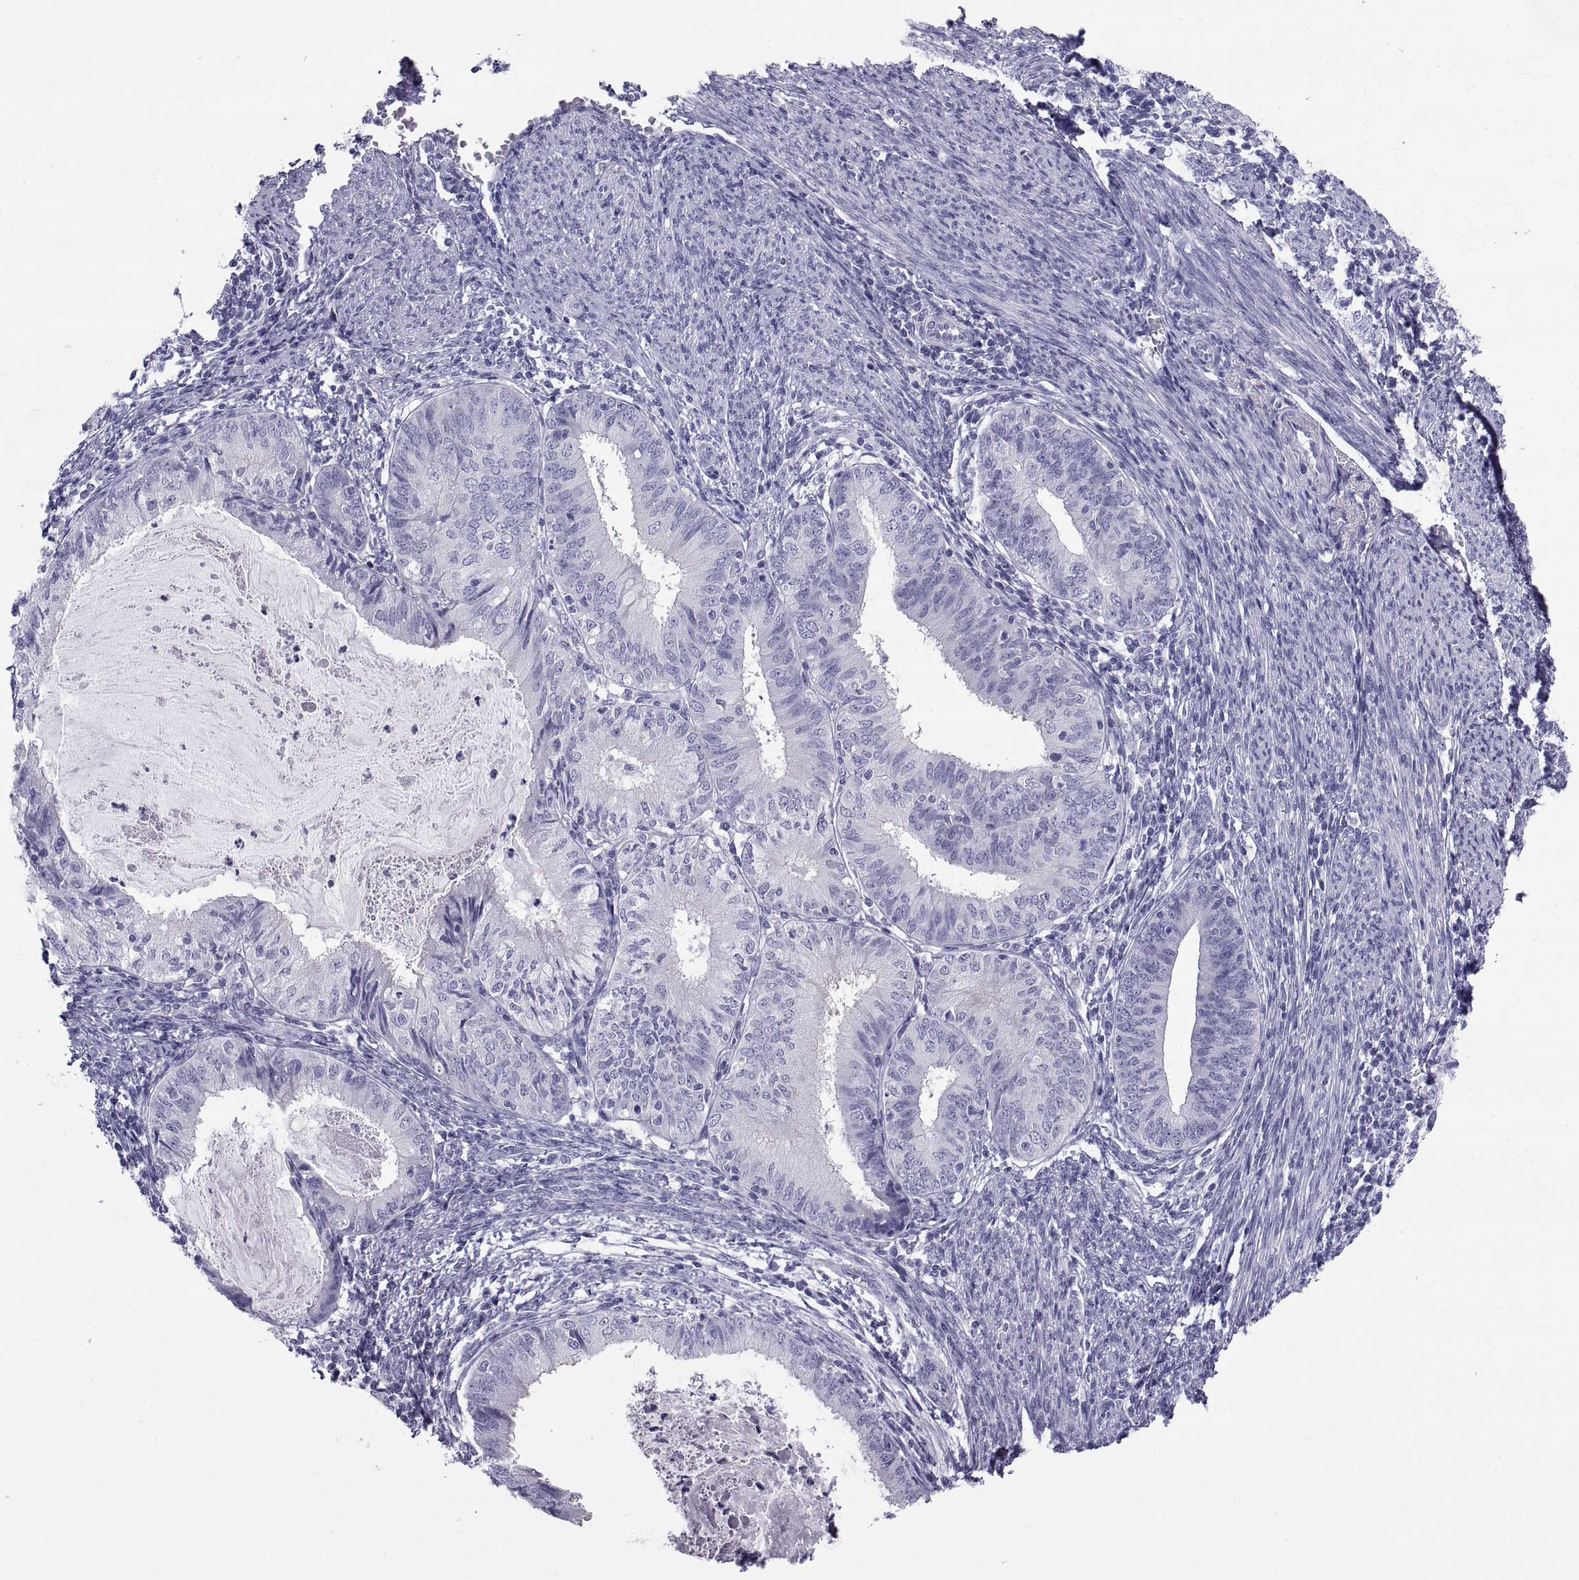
{"staining": {"intensity": "negative", "quantity": "none", "location": "none"}, "tissue": "endometrial cancer", "cell_type": "Tumor cells", "image_type": "cancer", "snomed": [{"axis": "morphology", "description": "Adenocarcinoma, NOS"}, {"axis": "topography", "description": "Endometrium"}], "caption": "Immunohistochemistry (IHC) of endometrial cancer (adenocarcinoma) exhibits no positivity in tumor cells.", "gene": "NPTX2", "patient": {"sex": "female", "age": 57}}